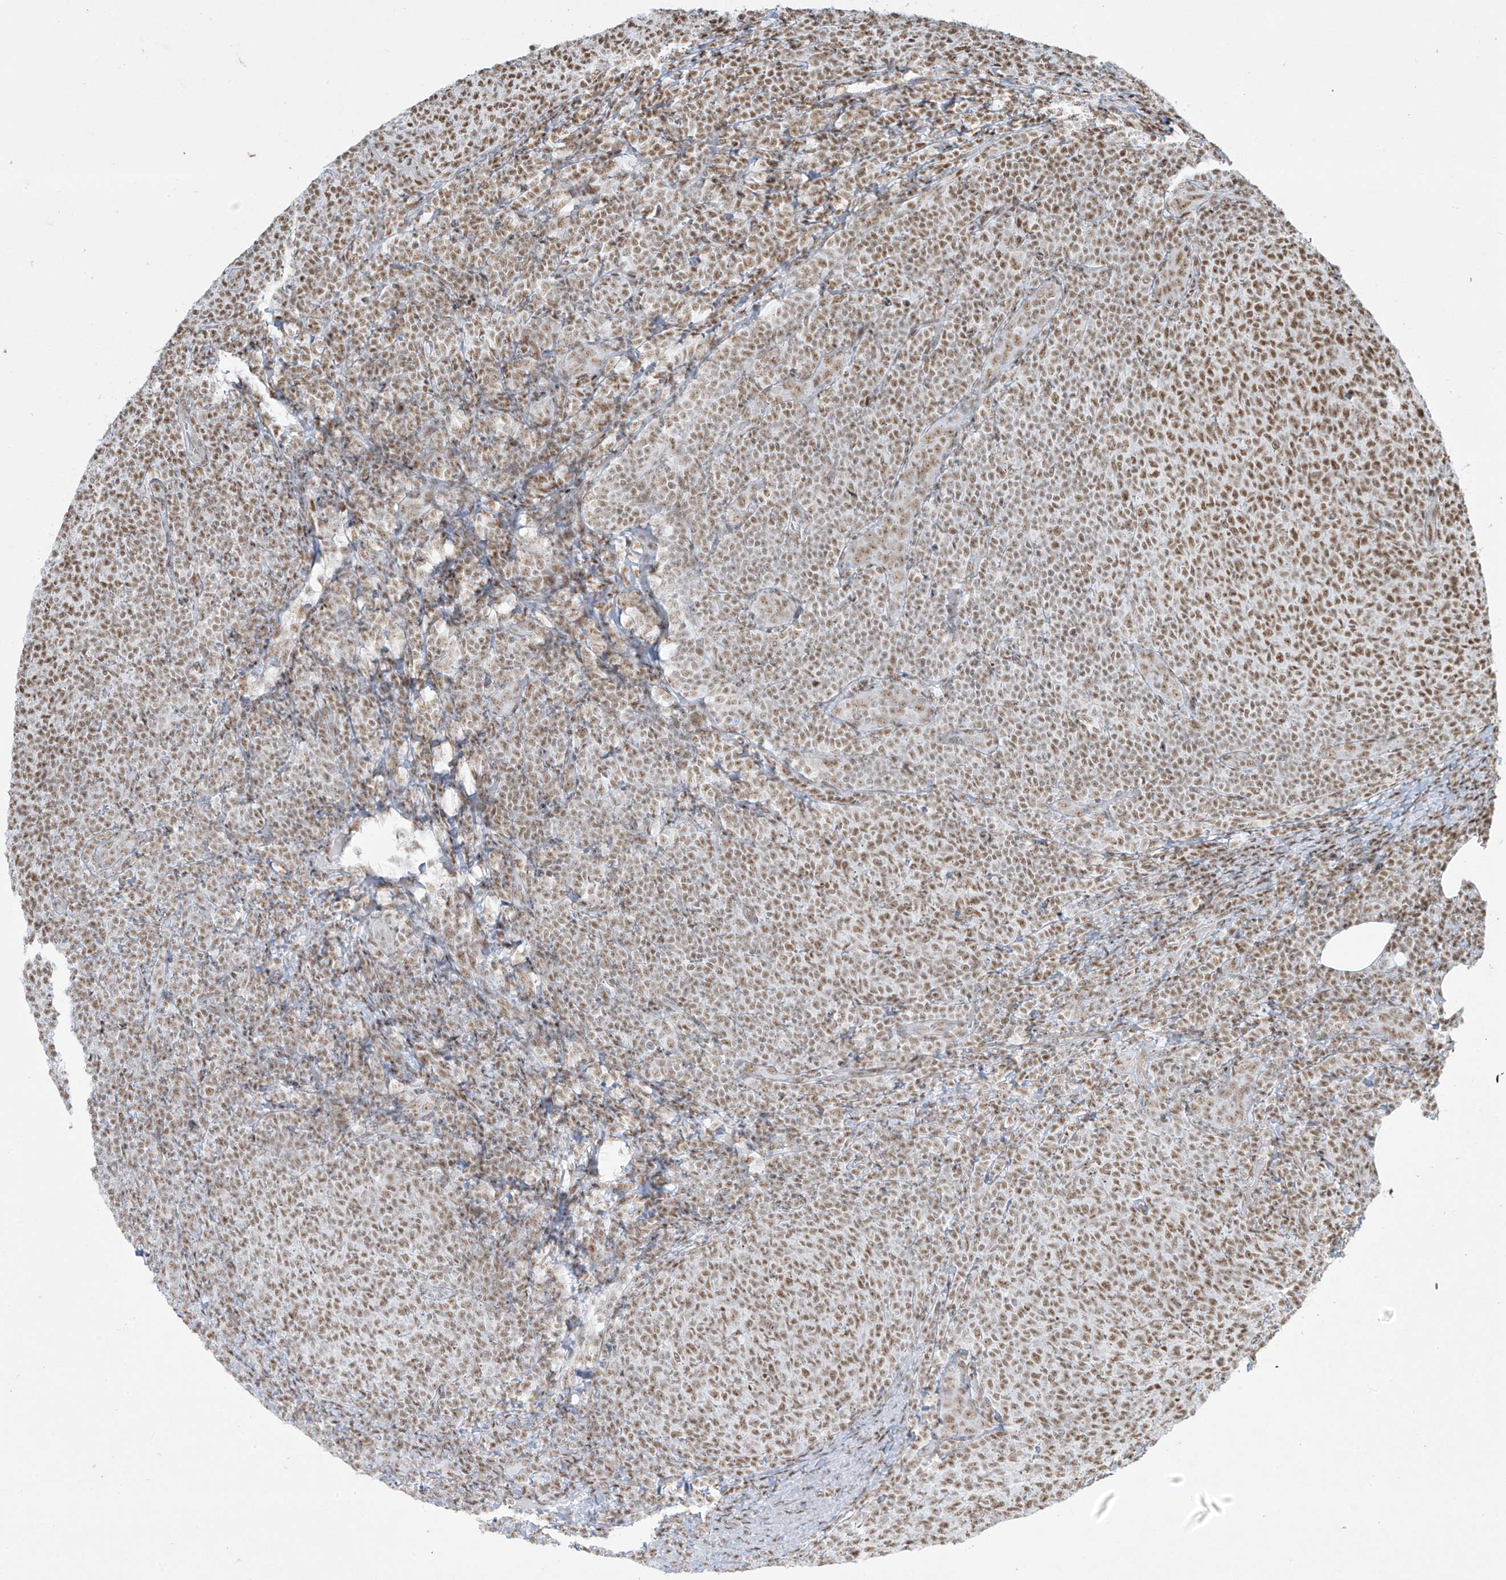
{"staining": {"intensity": "moderate", "quantity": ">75%", "location": "nuclear"}, "tissue": "lymphoma", "cell_type": "Tumor cells", "image_type": "cancer", "snomed": [{"axis": "morphology", "description": "Malignant lymphoma, non-Hodgkin's type, Low grade"}, {"axis": "topography", "description": "Lymph node"}], "caption": "An image showing moderate nuclear expression in about >75% of tumor cells in lymphoma, as visualized by brown immunohistochemical staining.", "gene": "MS4A6A", "patient": {"sex": "male", "age": 66}}